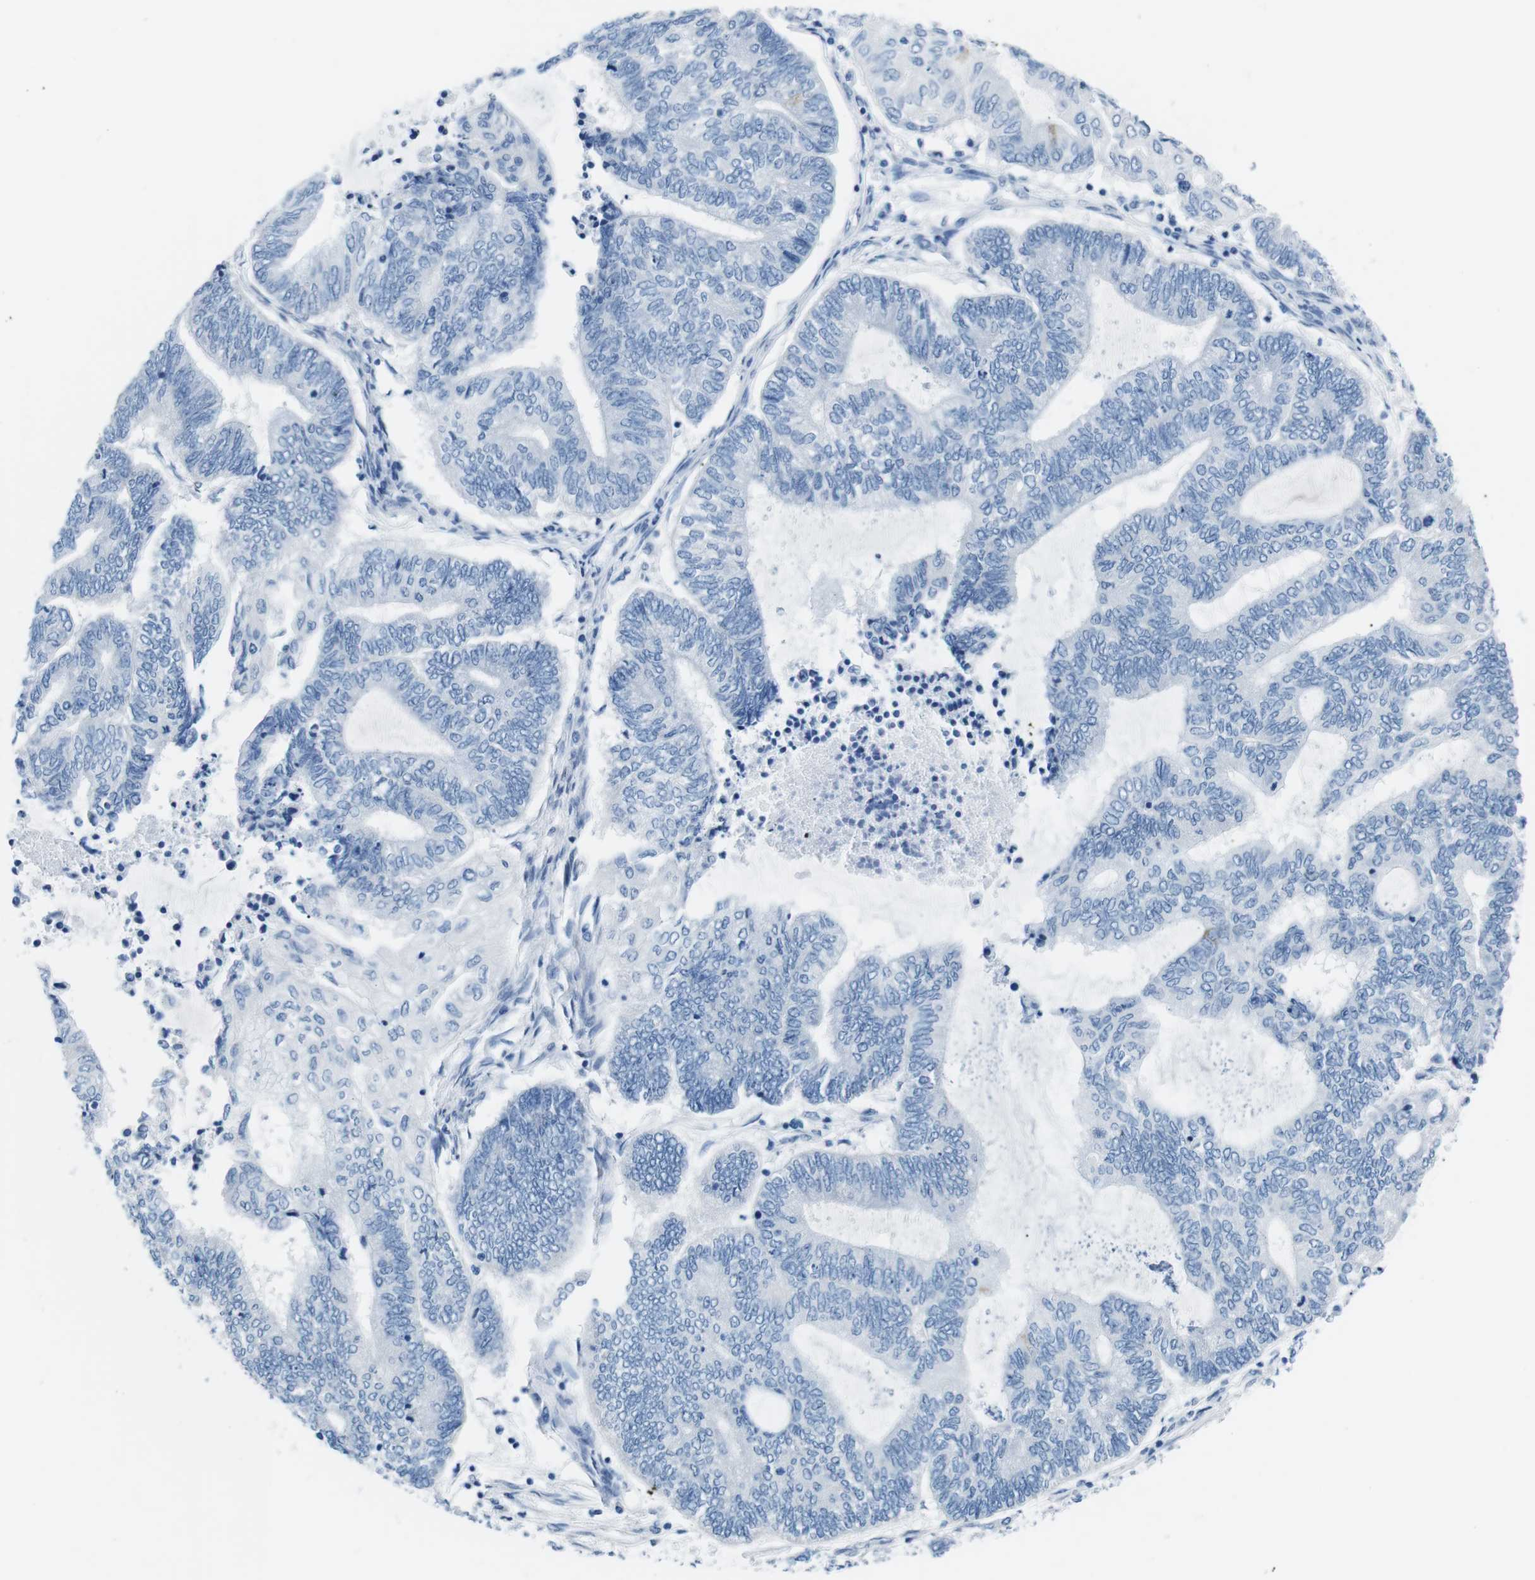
{"staining": {"intensity": "negative", "quantity": "none", "location": "none"}, "tissue": "endometrial cancer", "cell_type": "Tumor cells", "image_type": "cancer", "snomed": [{"axis": "morphology", "description": "Adenocarcinoma, NOS"}, {"axis": "topography", "description": "Uterus"}, {"axis": "topography", "description": "Endometrium"}], "caption": "A high-resolution photomicrograph shows immunohistochemistry staining of endometrial cancer (adenocarcinoma), which displays no significant expression in tumor cells. (DAB (3,3'-diaminobenzidine) immunohistochemistry (IHC) visualized using brightfield microscopy, high magnification).", "gene": "MUC2", "patient": {"sex": "female", "age": 70}}